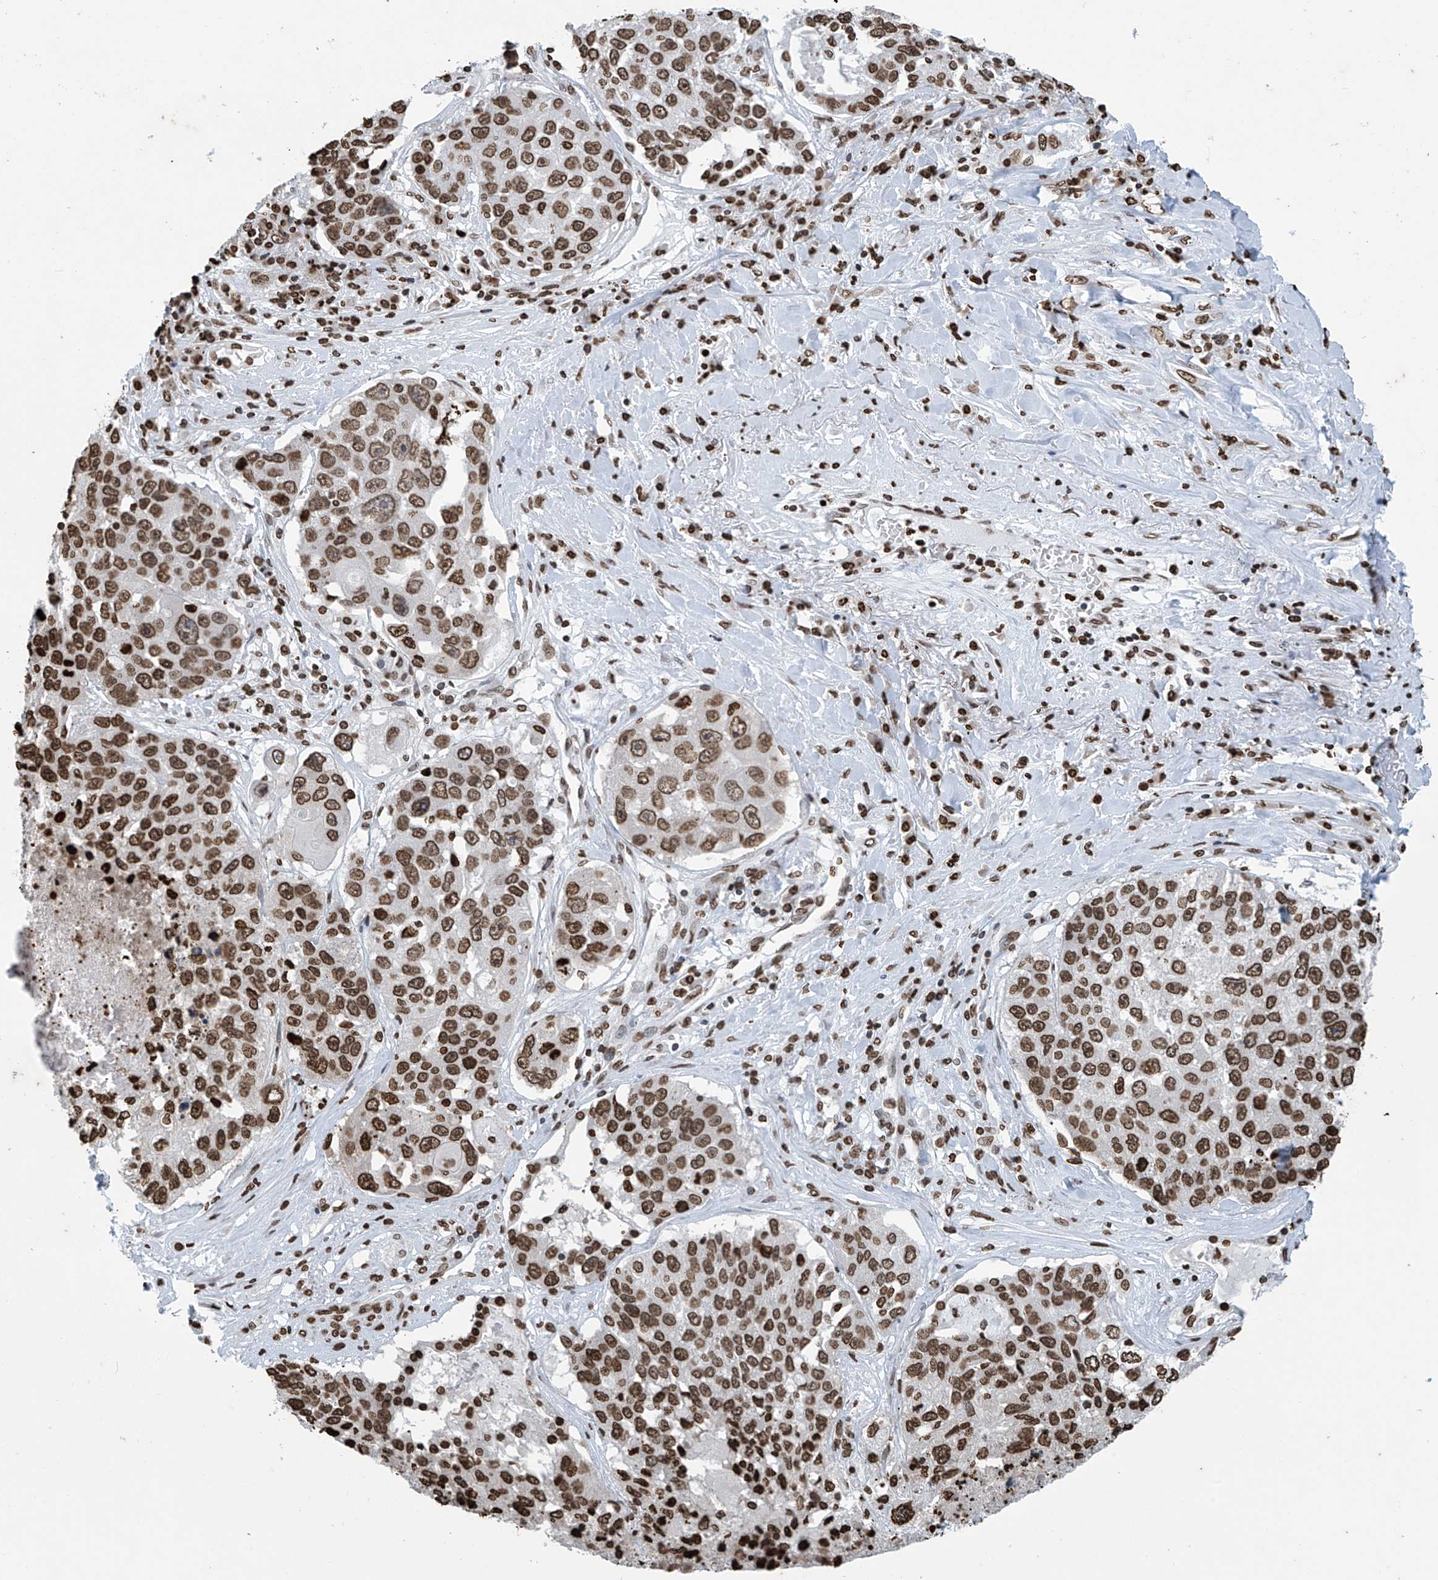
{"staining": {"intensity": "moderate", "quantity": ">75%", "location": "nuclear"}, "tissue": "lung cancer", "cell_type": "Tumor cells", "image_type": "cancer", "snomed": [{"axis": "morphology", "description": "Squamous cell carcinoma, NOS"}, {"axis": "topography", "description": "Lung"}], "caption": "This is an image of IHC staining of lung cancer, which shows moderate staining in the nuclear of tumor cells.", "gene": "DPPA2", "patient": {"sex": "male", "age": 61}}